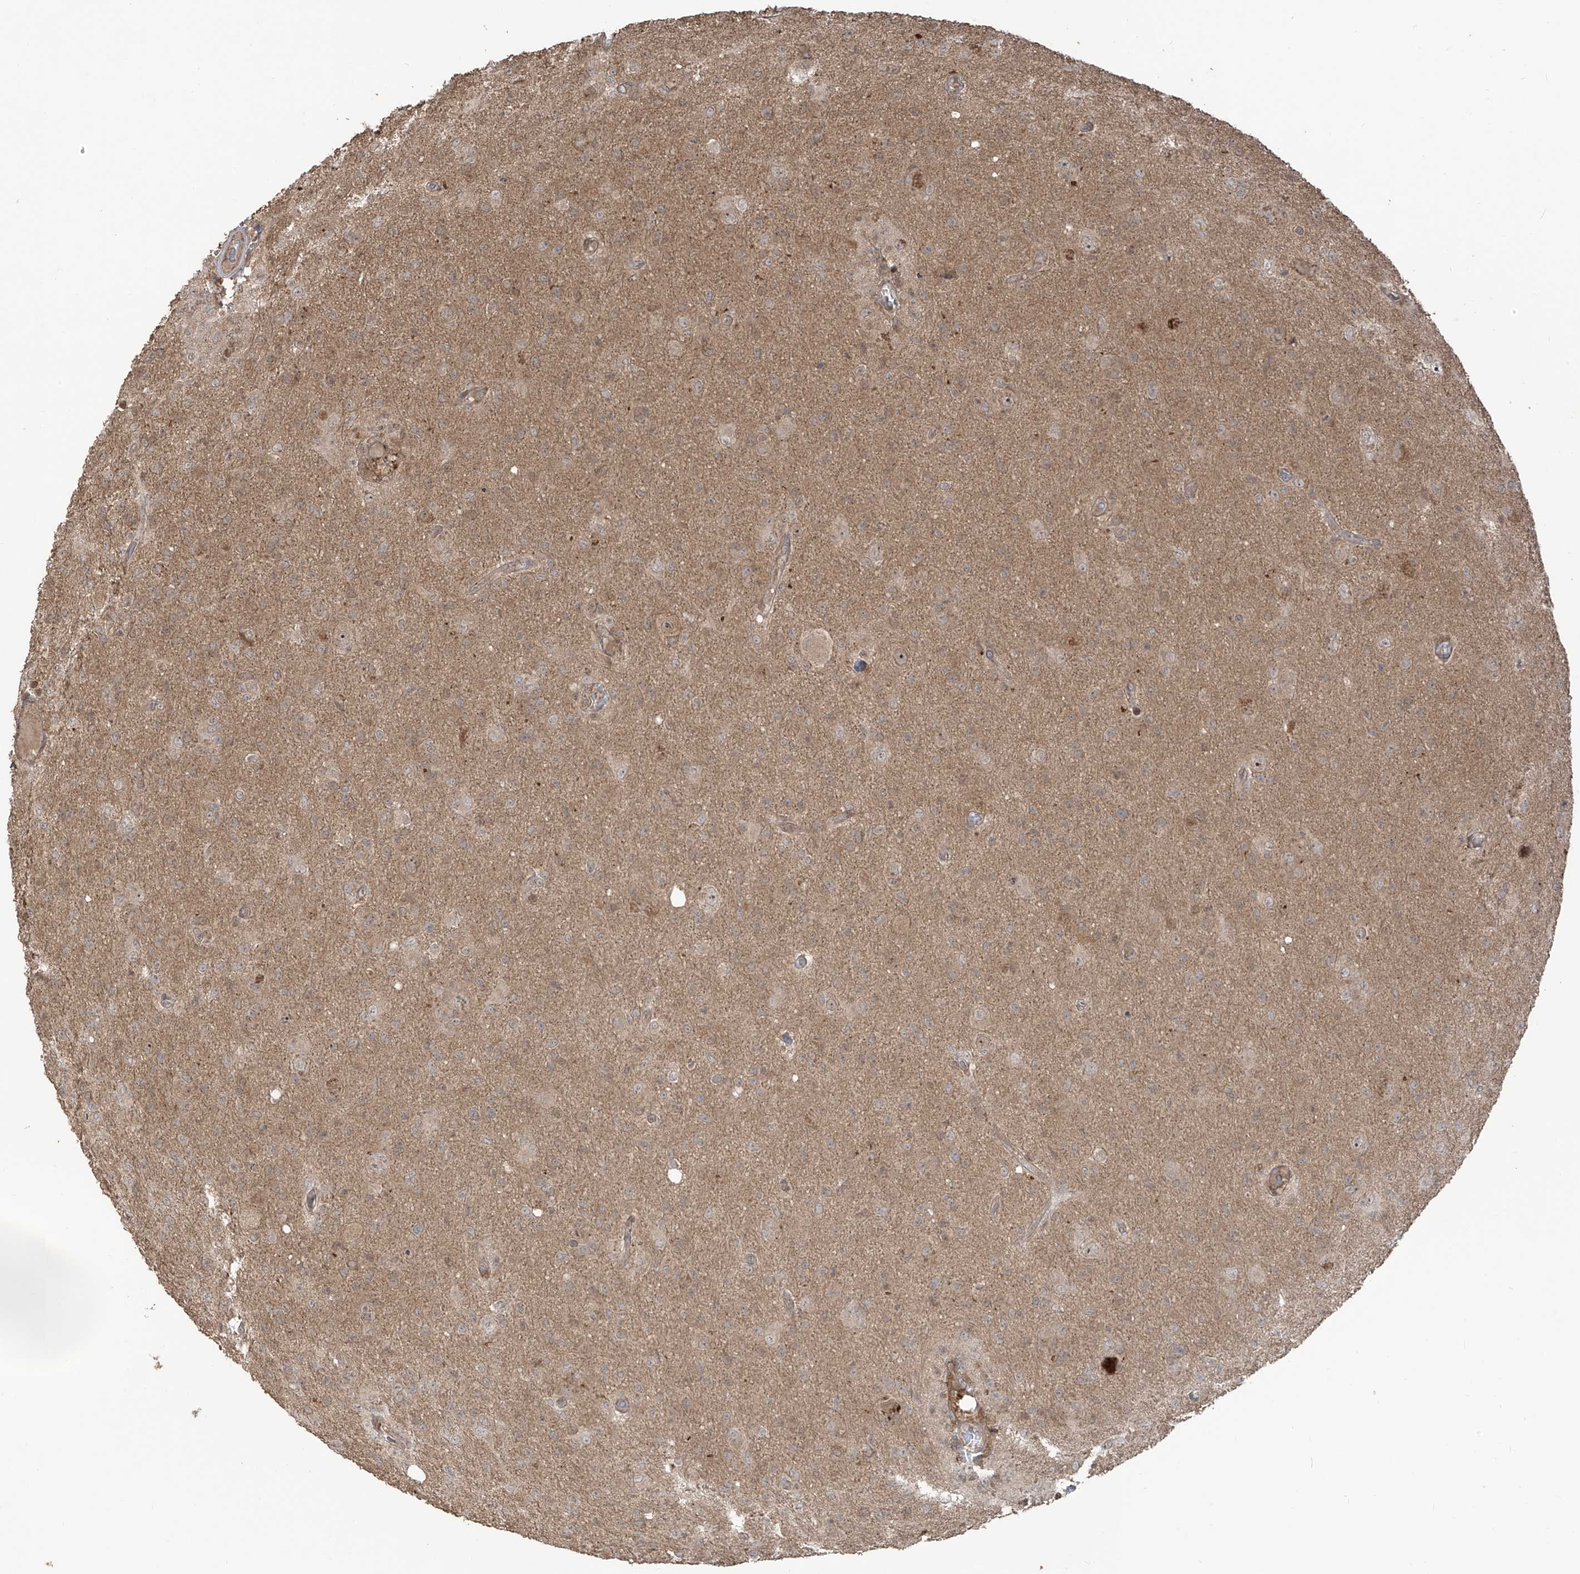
{"staining": {"intensity": "negative", "quantity": "none", "location": "none"}, "tissue": "glioma", "cell_type": "Tumor cells", "image_type": "cancer", "snomed": [{"axis": "morphology", "description": "Glioma, malignant, High grade"}, {"axis": "topography", "description": "Brain"}], "caption": "This is an IHC histopathology image of glioma. There is no positivity in tumor cells.", "gene": "CARF", "patient": {"sex": "female", "age": 57}}